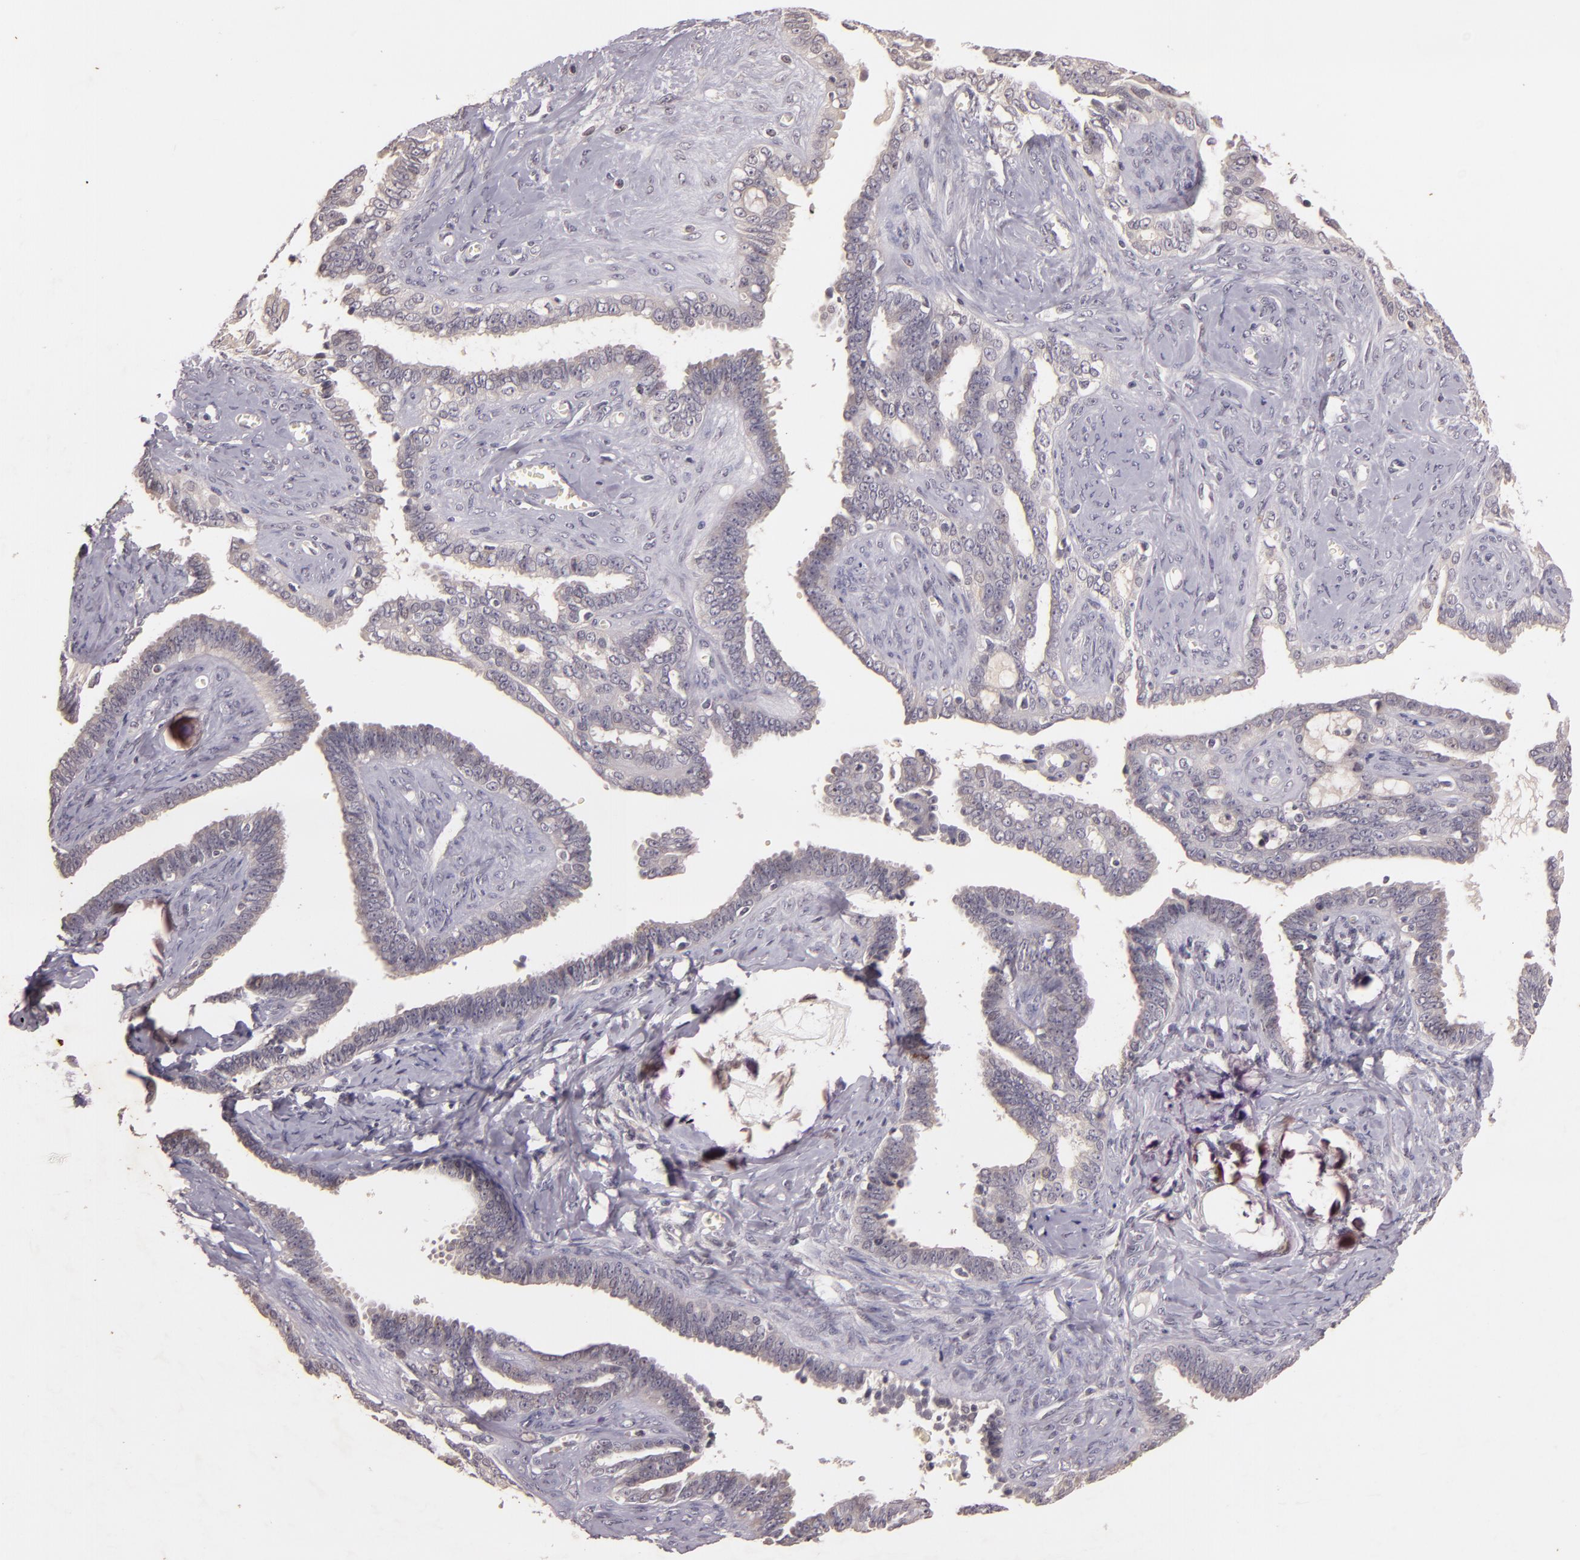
{"staining": {"intensity": "negative", "quantity": "none", "location": "none"}, "tissue": "ovarian cancer", "cell_type": "Tumor cells", "image_type": "cancer", "snomed": [{"axis": "morphology", "description": "Cystadenocarcinoma, serous, NOS"}, {"axis": "topography", "description": "Ovary"}], "caption": "The micrograph shows no staining of tumor cells in ovarian serous cystadenocarcinoma.", "gene": "TFF1", "patient": {"sex": "female", "age": 71}}